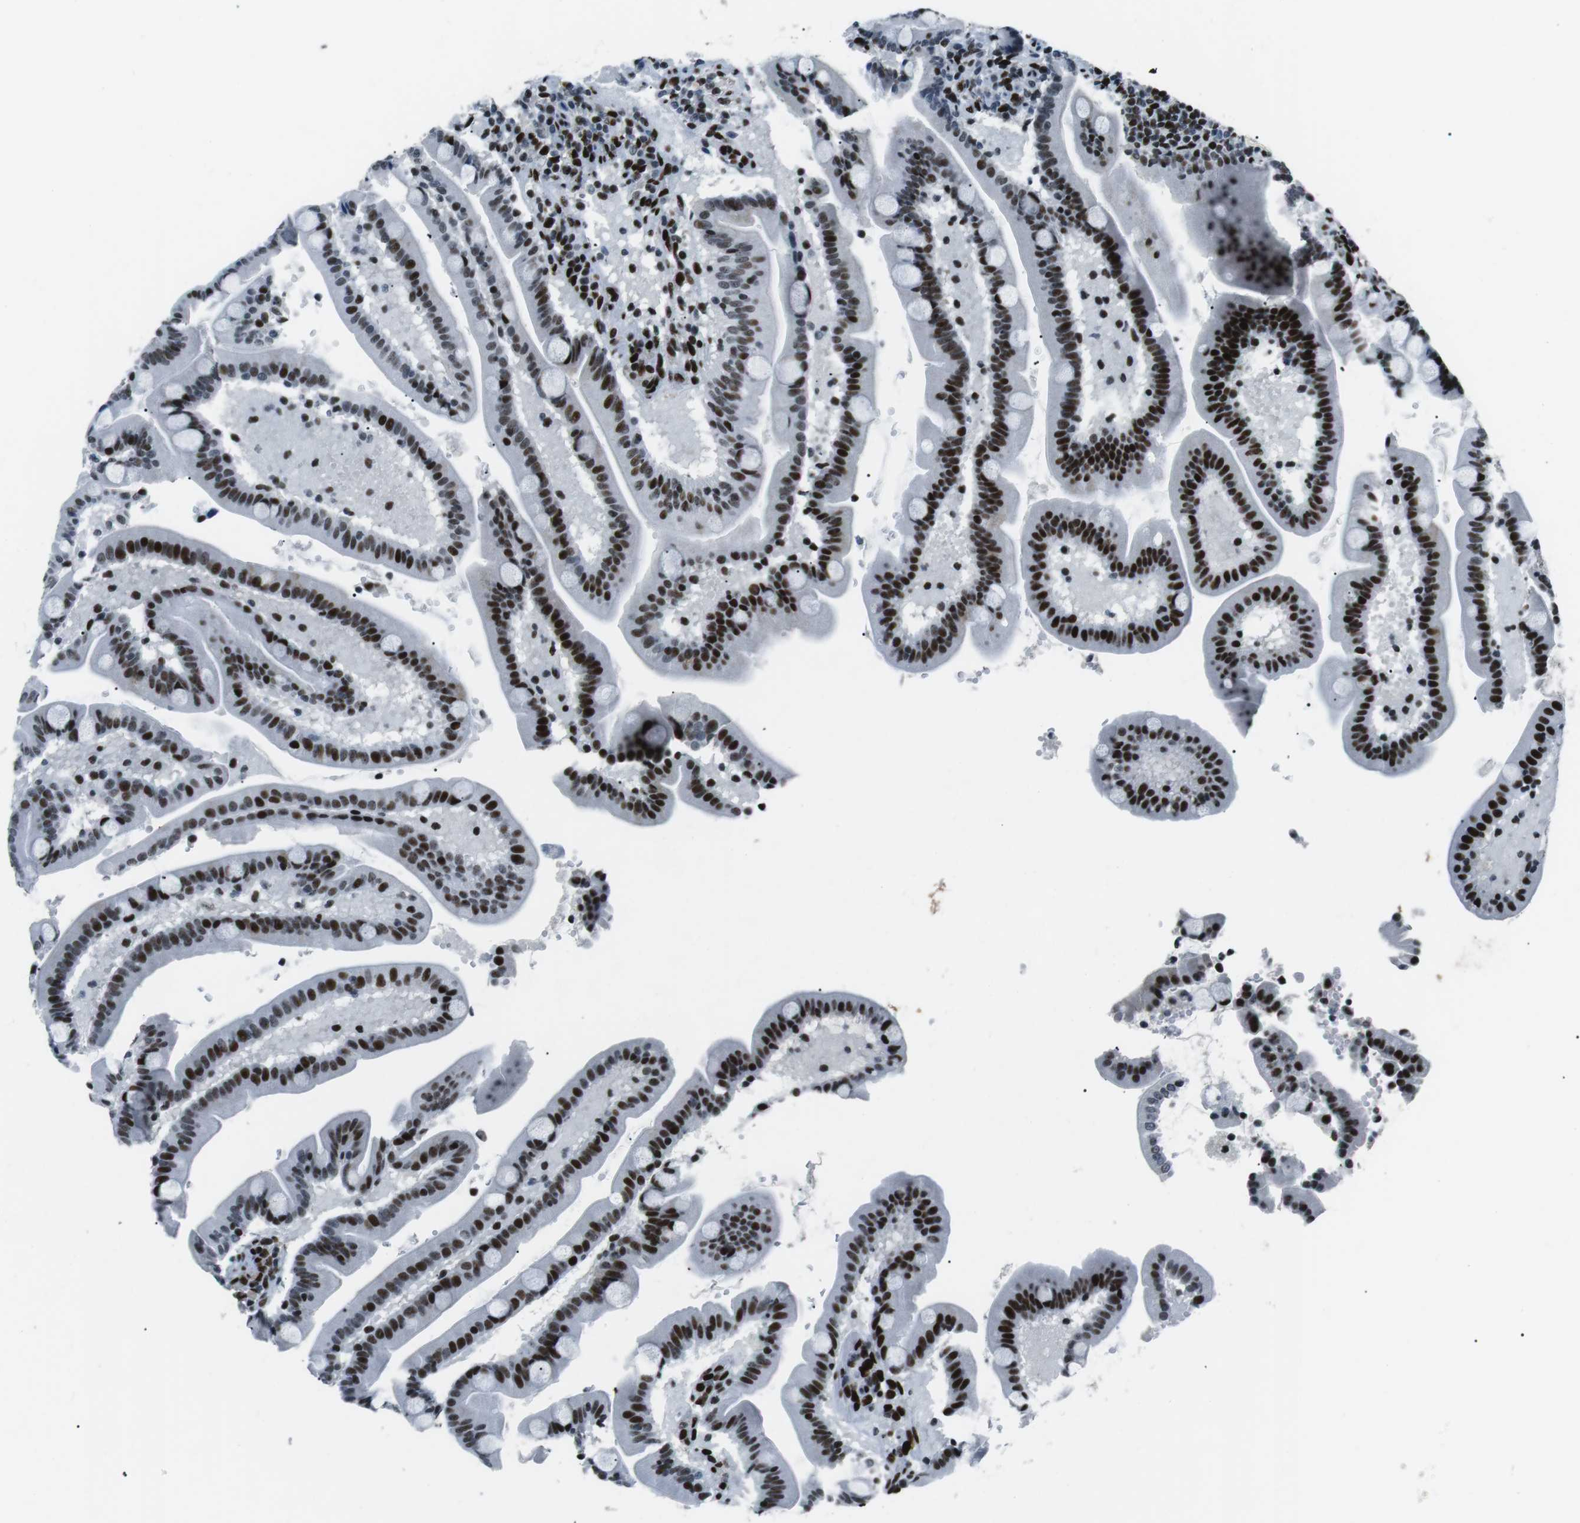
{"staining": {"intensity": "strong", "quantity": "25%-75%", "location": "nuclear"}, "tissue": "duodenum", "cell_type": "Glandular cells", "image_type": "normal", "snomed": [{"axis": "morphology", "description": "Normal tissue, NOS"}, {"axis": "topography", "description": "Duodenum"}], "caption": "The micrograph displays immunohistochemical staining of benign duodenum. There is strong nuclear staining is seen in approximately 25%-75% of glandular cells.", "gene": "PML", "patient": {"sex": "male", "age": 54}}